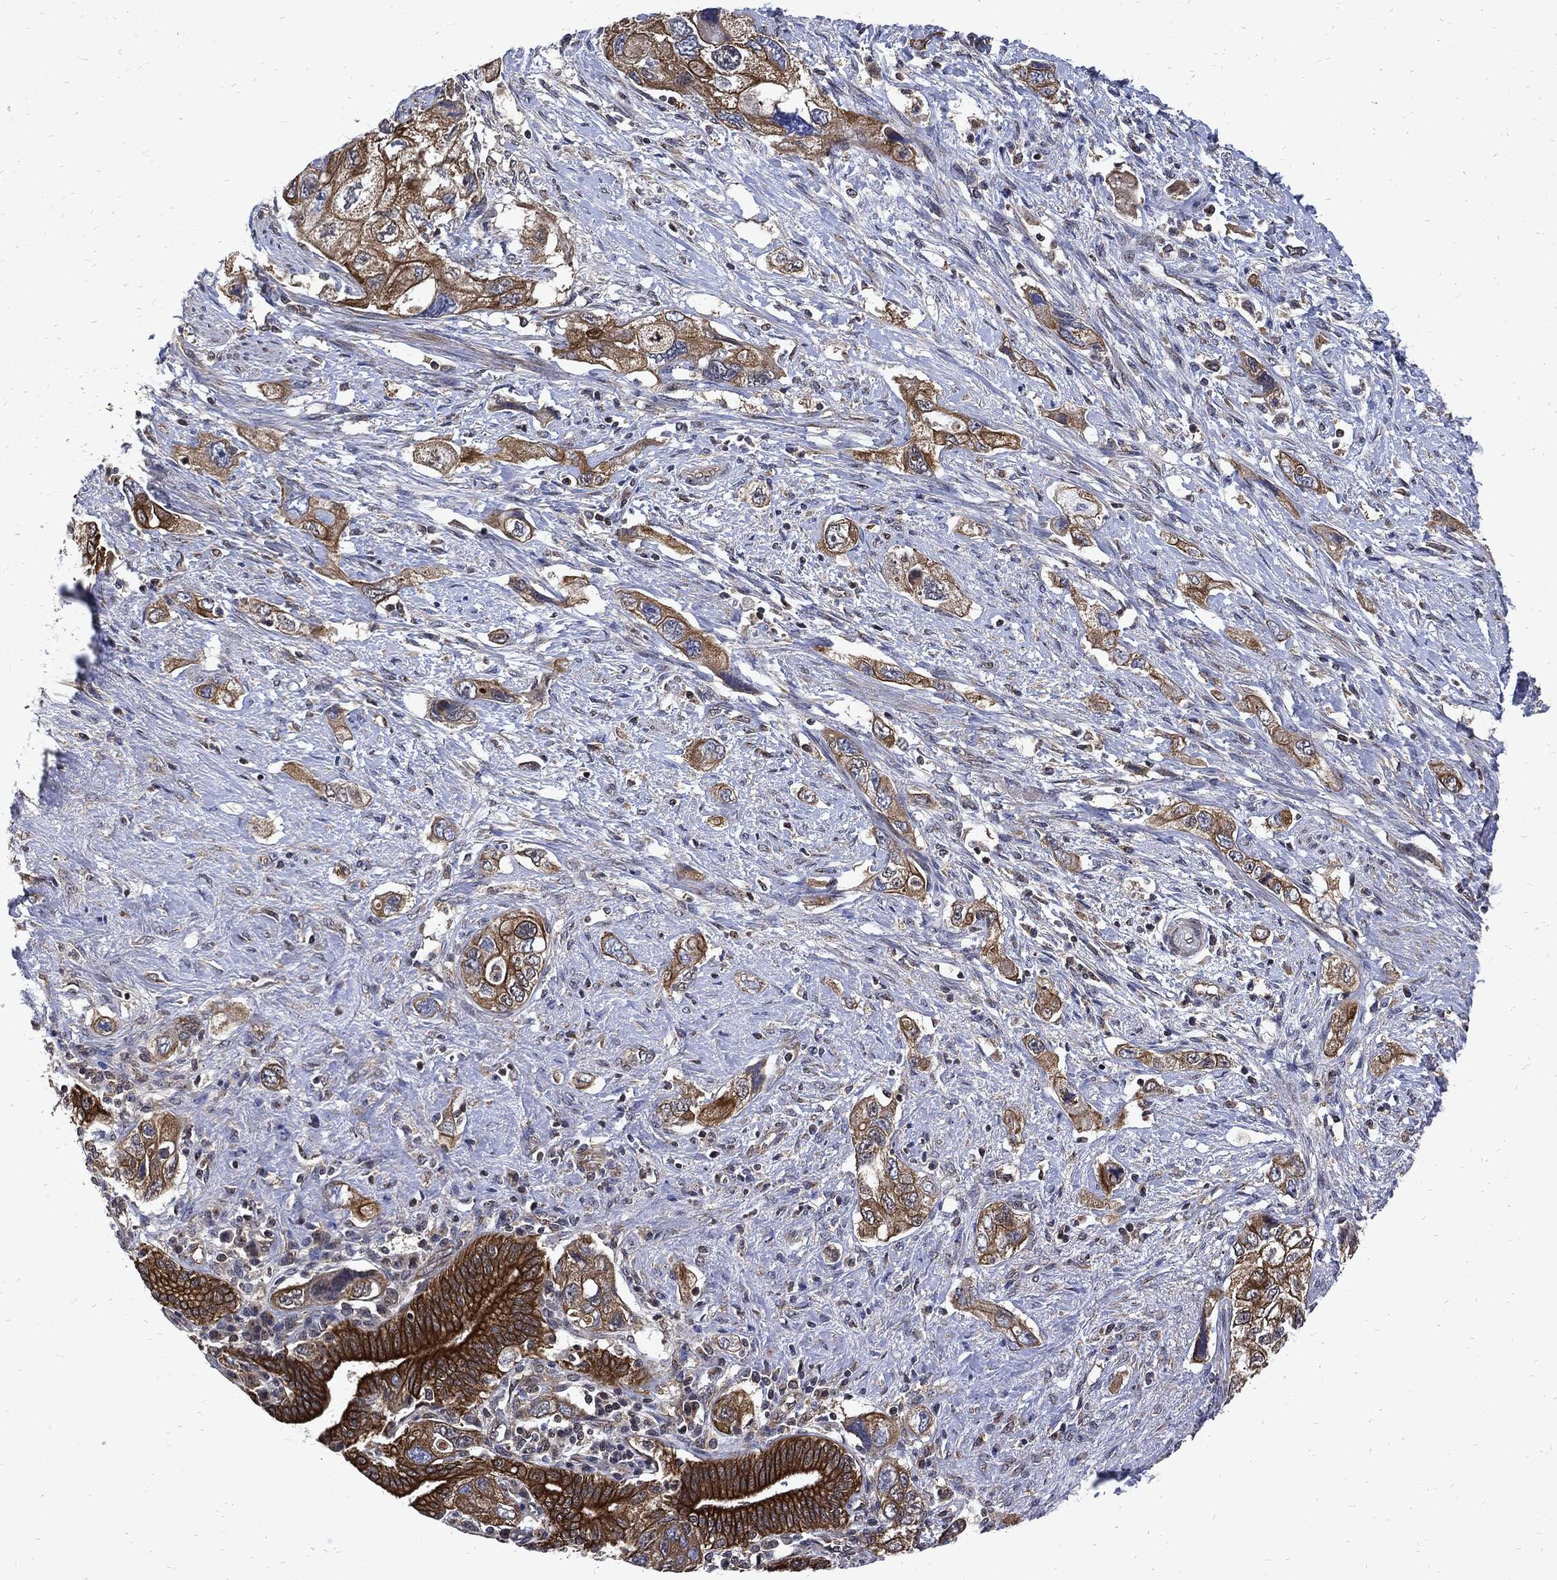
{"staining": {"intensity": "strong", "quantity": ">75%", "location": "cytoplasmic/membranous"}, "tissue": "pancreatic cancer", "cell_type": "Tumor cells", "image_type": "cancer", "snomed": [{"axis": "morphology", "description": "Adenocarcinoma, NOS"}, {"axis": "topography", "description": "Pancreas"}], "caption": "Brown immunohistochemical staining in human pancreatic adenocarcinoma displays strong cytoplasmic/membranous positivity in approximately >75% of tumor cells.", "gene": "DCTN1", "patient": {"sex": "female", "age": 73}}